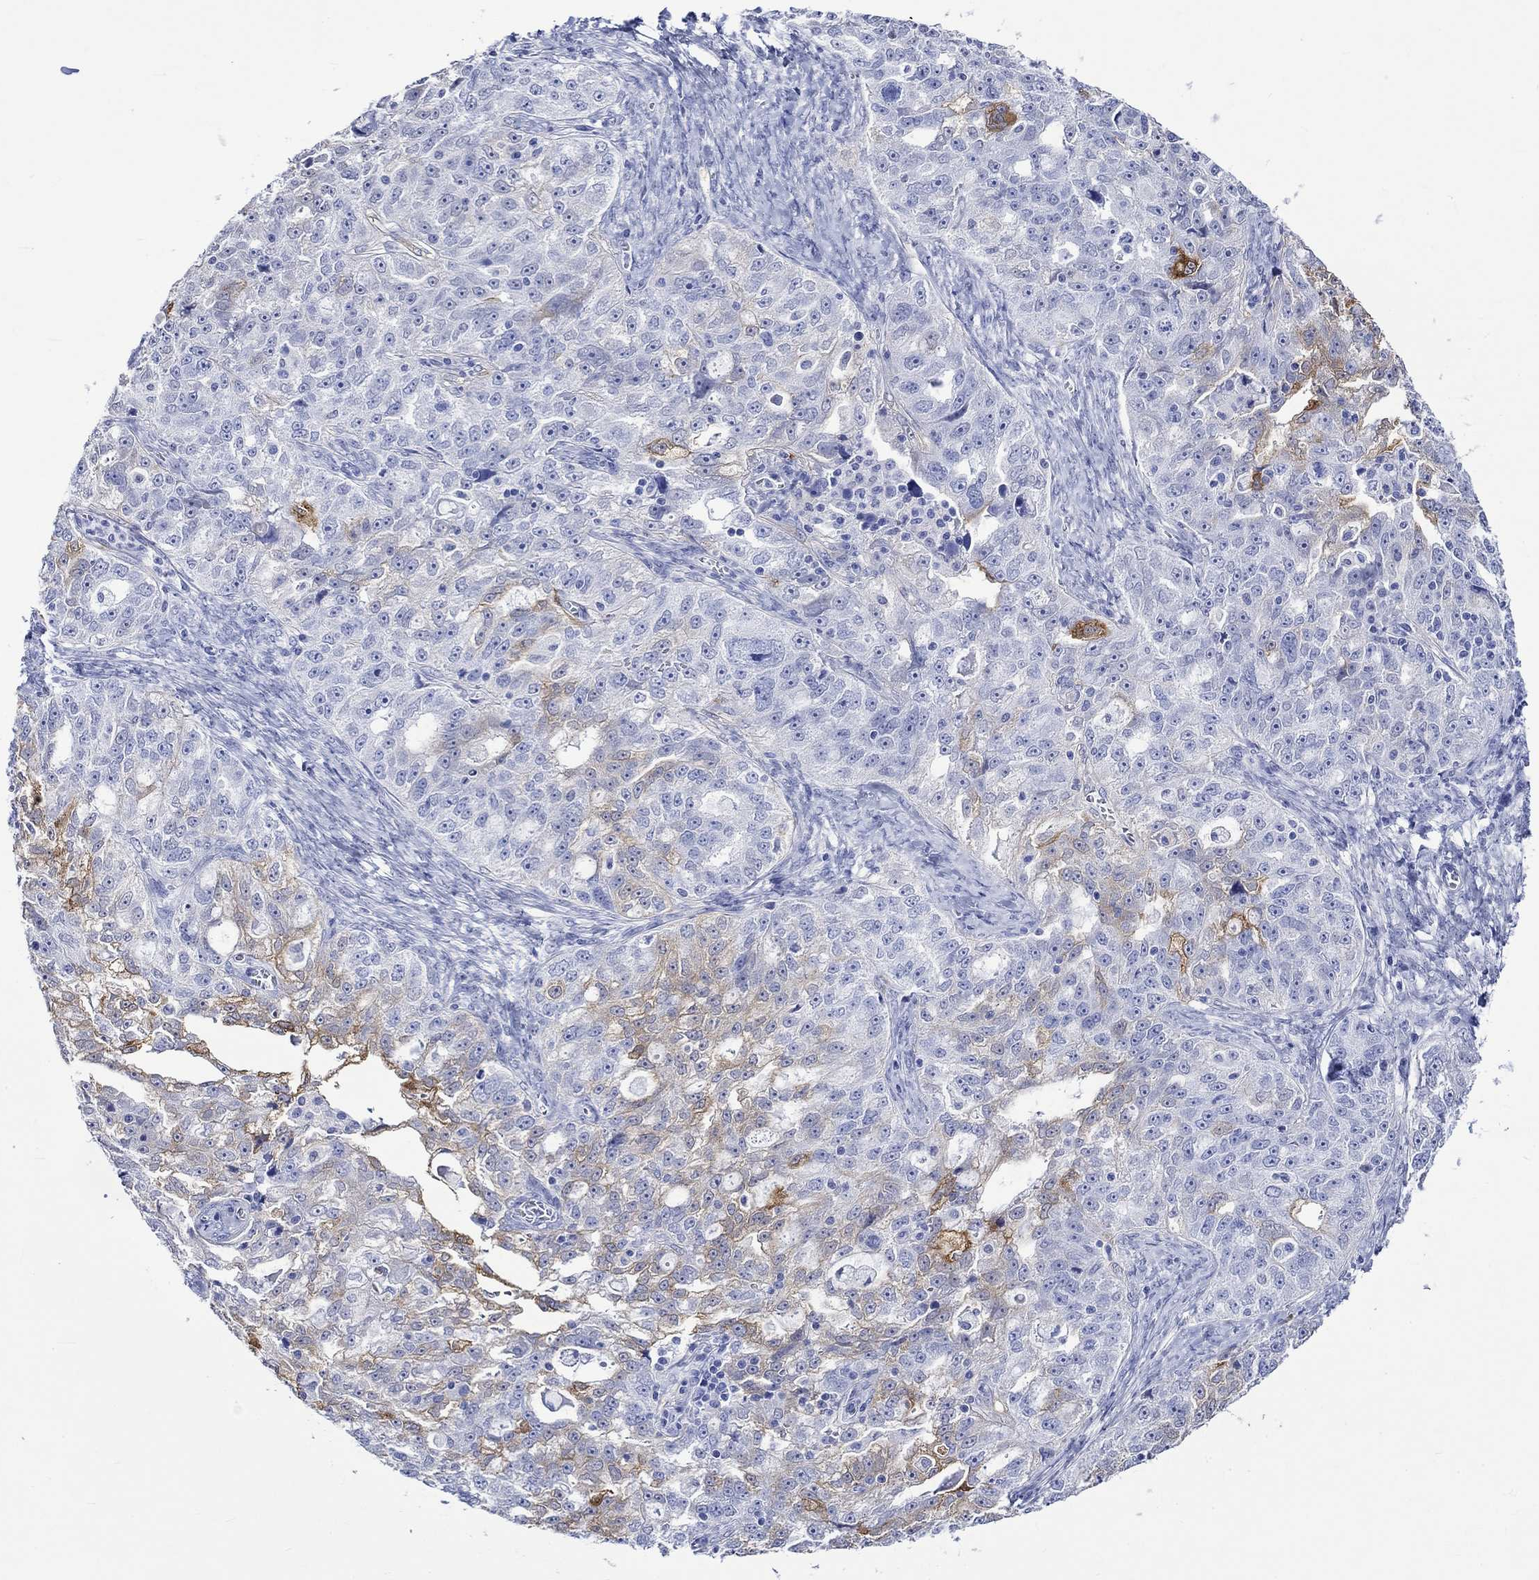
{"staining": {"intensity": "moderate", "quantity": "<25%", "location": "cytoplasmic/membranous"}, "tissue": "ovarian cancer", "cell_type": "Tumor cells", "image_type": "cancer", "snomed": [{"axis": "morphology", "description": "Cystadenocarcinoma, serous, NOS"}, {"axis": "topography", "description": "Ovary"}], "caption": "High-magnification brightfield microscopy of ovarian cancer (serous cystadenocarcinoma) stained with DAB (3,3'-diaminobenzidine) (brown) and counterstained with hematoxylin (blue). tumor cells exhibit moderate cytoplasmic/membranous staining is seen in about<25% of cells.", "gene": "CRYAB", "patient": {"sex": "female", "age": 51}}